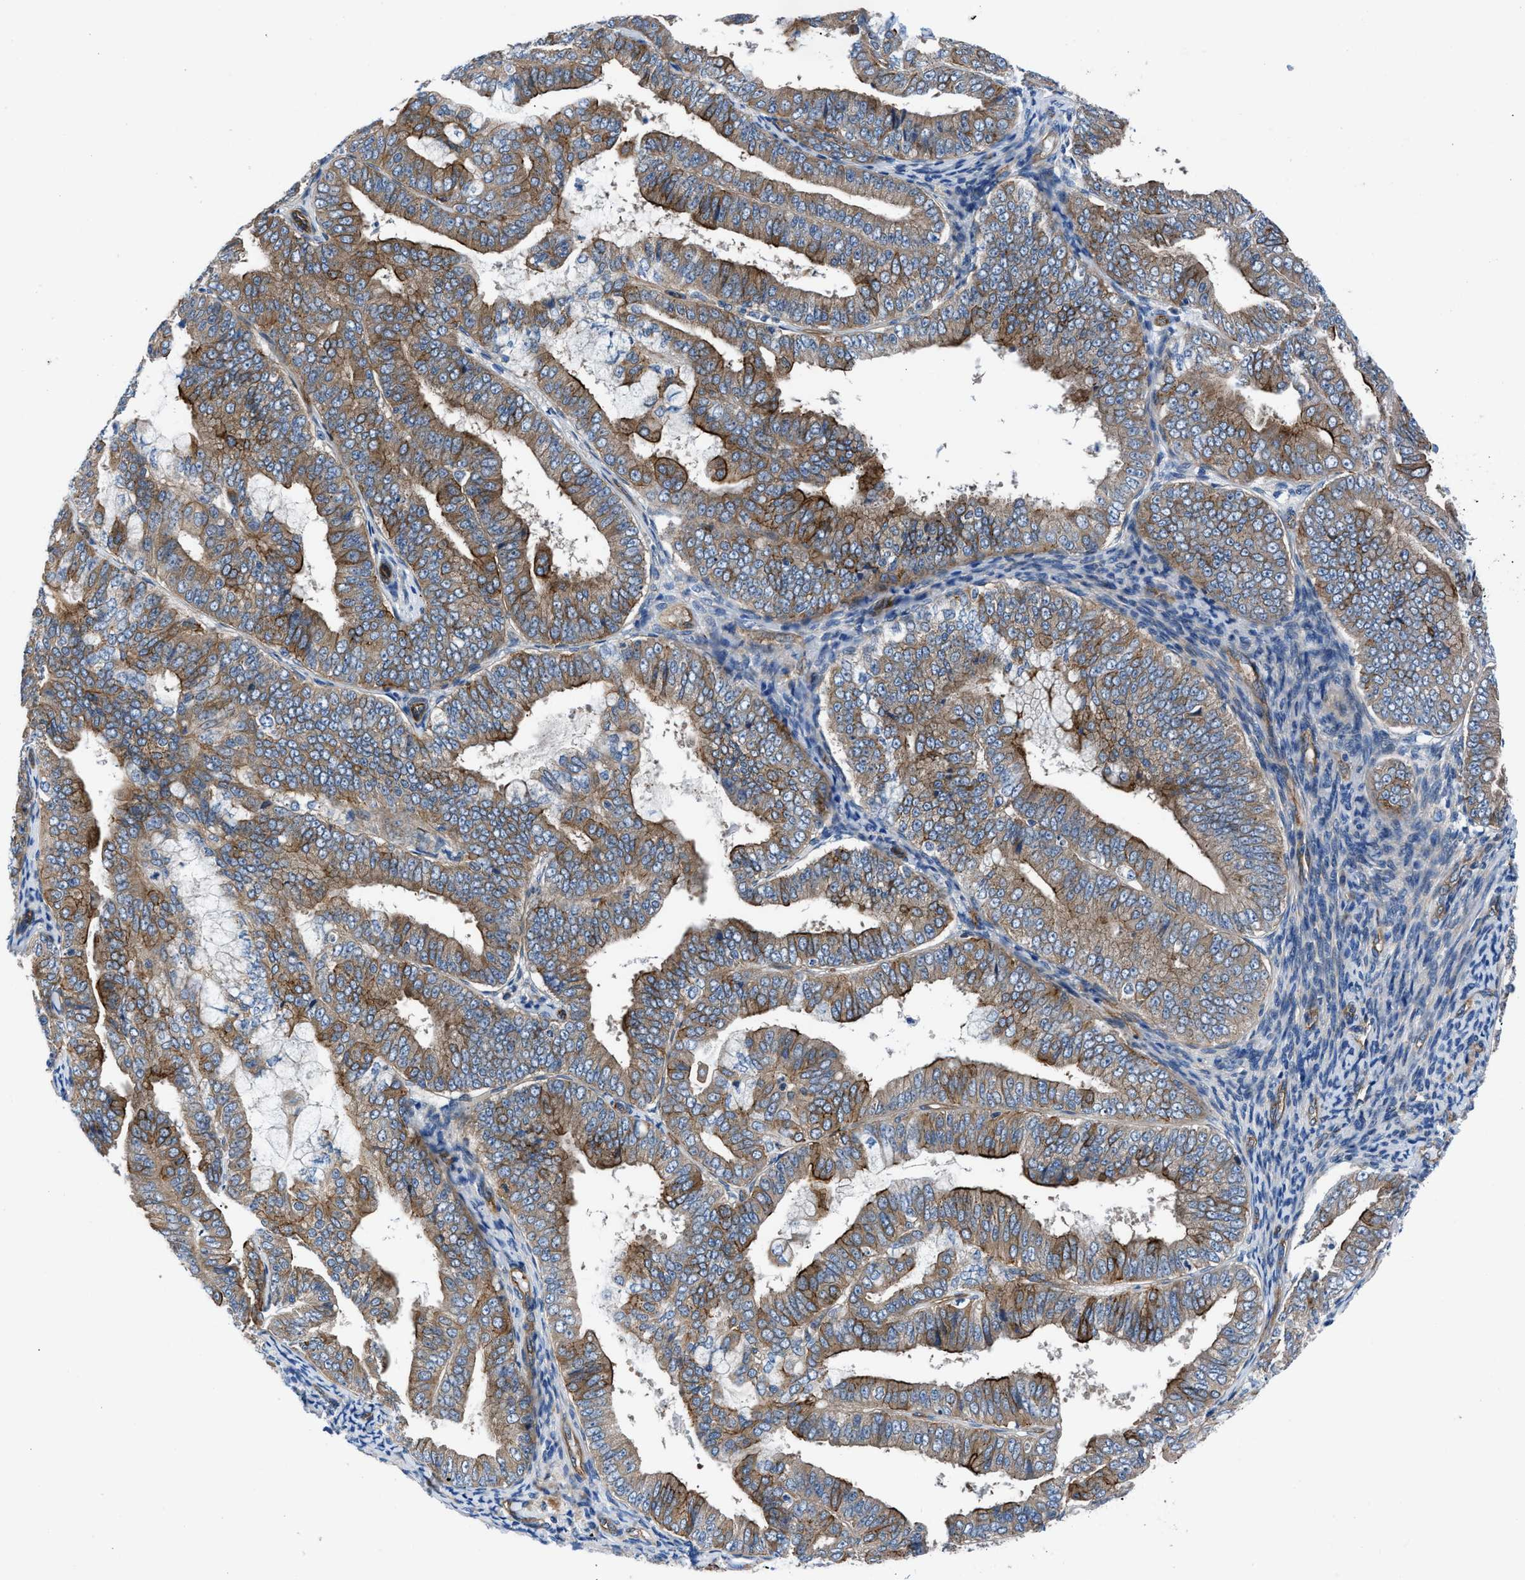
{"staining": {"intensity": "strong", "quantity": ">75%", "location": "cytoplasmic/membranous"}, "tissue": "endometrial cancer", "cell_type": "Tumor cells", "image_type": "cancer", "snomed": [{"axis": "morphology", "description": "Adenocarcinoma, NOS"}, {"axis": "topography", "description": "Endometrium"}], "caption": "Immunohistochemistry (IHC) of adenocarcinoma (endometrial) exhibits high levels of strong cytoplasmic/membranous positivity in approximately >75% of tumor cells.", "gene": "TRIP4", "patient": {"sex": "female", "age": 63}}